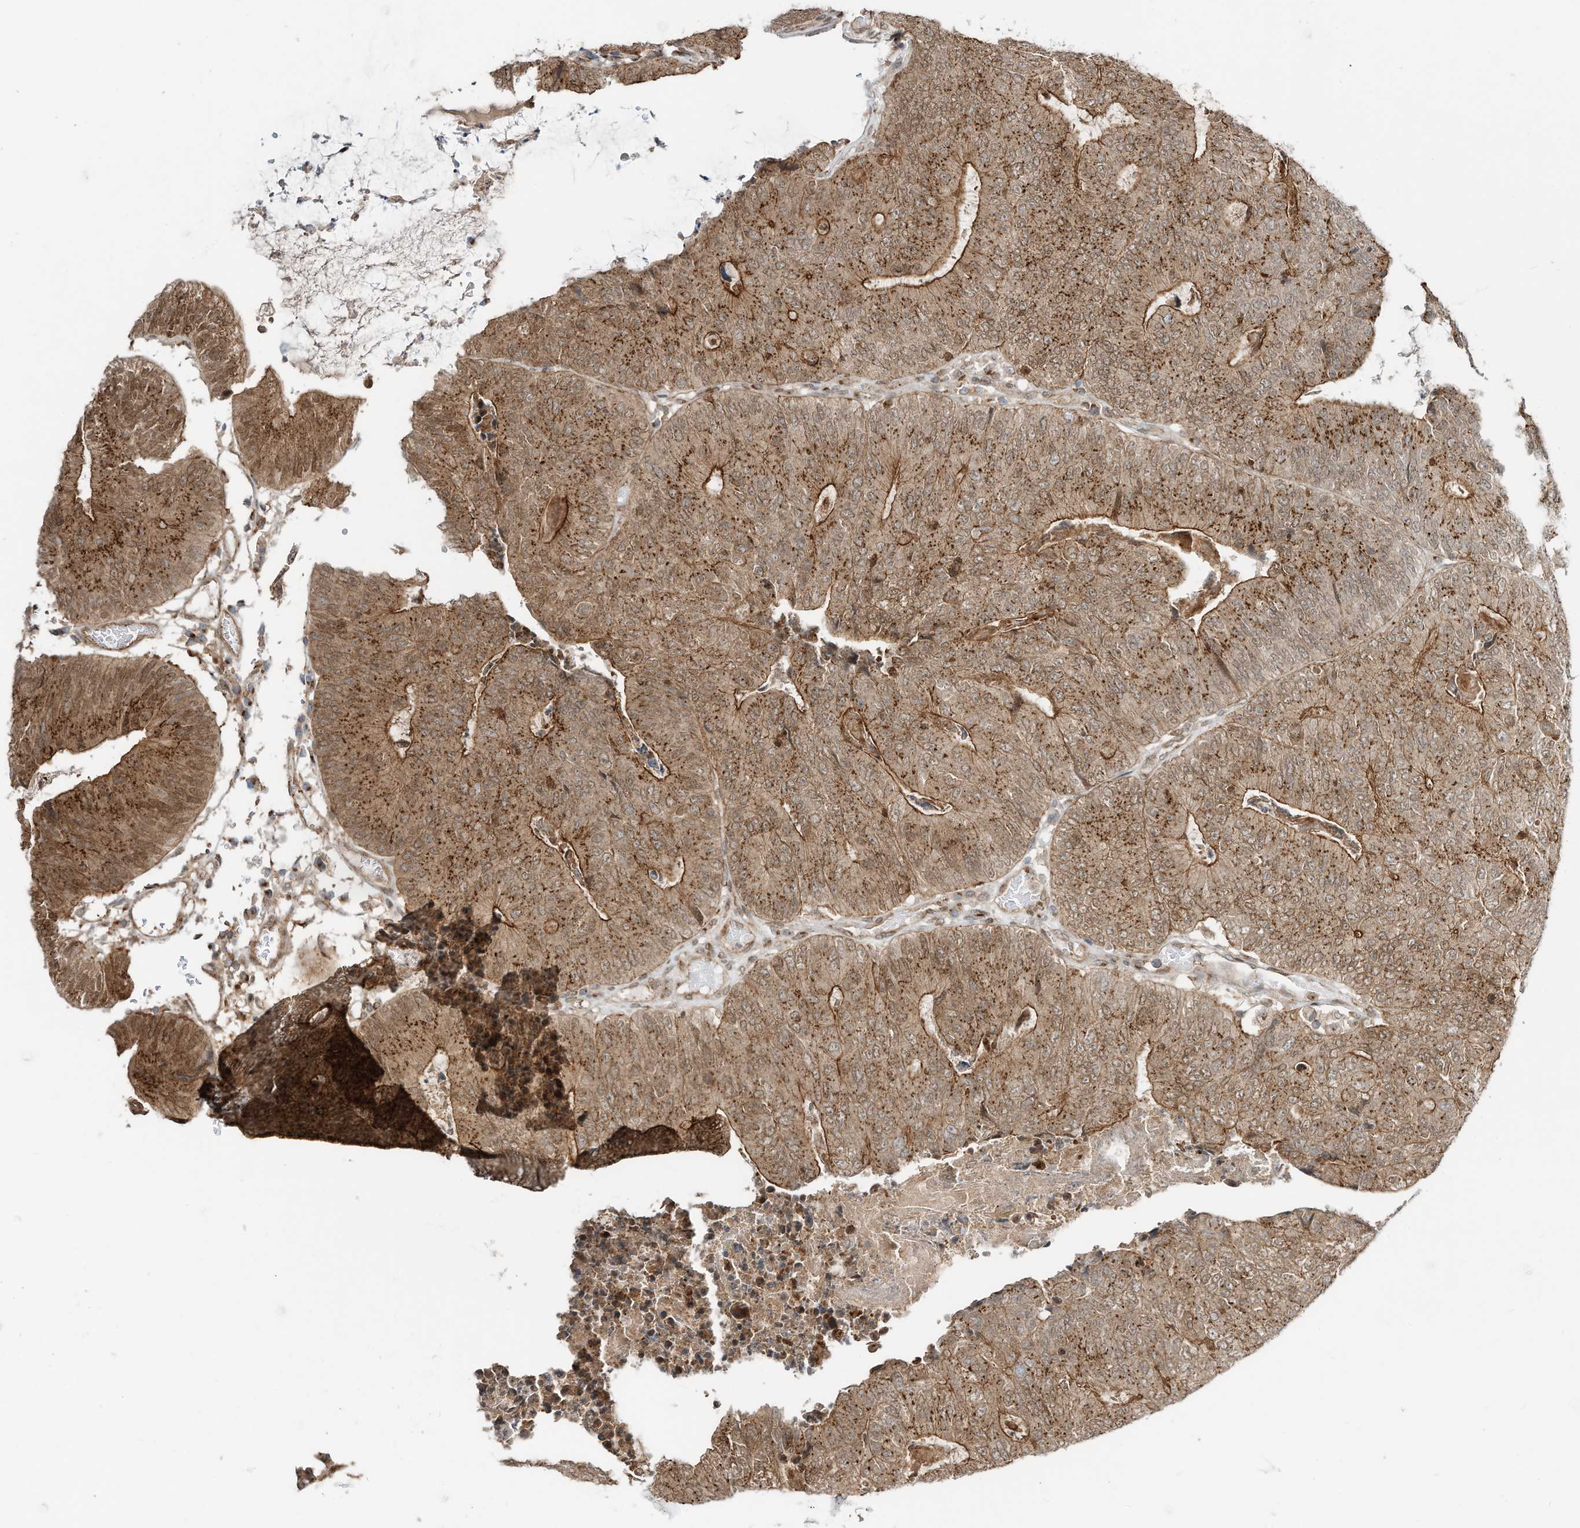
{"staining": {"intensity": "moderate", "quantity": ">75%", "location": "cytoplasmic/membranous"}, "tissue": "colorectal cancer", "cell_type": "Tumor cells", "image_type": "cancer", "snomed": [{"axis": "morphology", "description": "Adenocarcinoma, NOS"}, {"axis": "topography", "description": "Colon"}], "caption": "Colorectal adenocarcinoma was stained to show a protein in brown. There is medium levels of moderate cytoplasmic/membranous expression in approximately >75% of tumor cells. The protein is stained brown, and the nuclei are stained in blue (DAB (3,3'-diaminobenzidine) IHC with brightfield microscopy, high magnification).", "gene": "CUX1", "patient": {"sex": "female", "age": 67}}